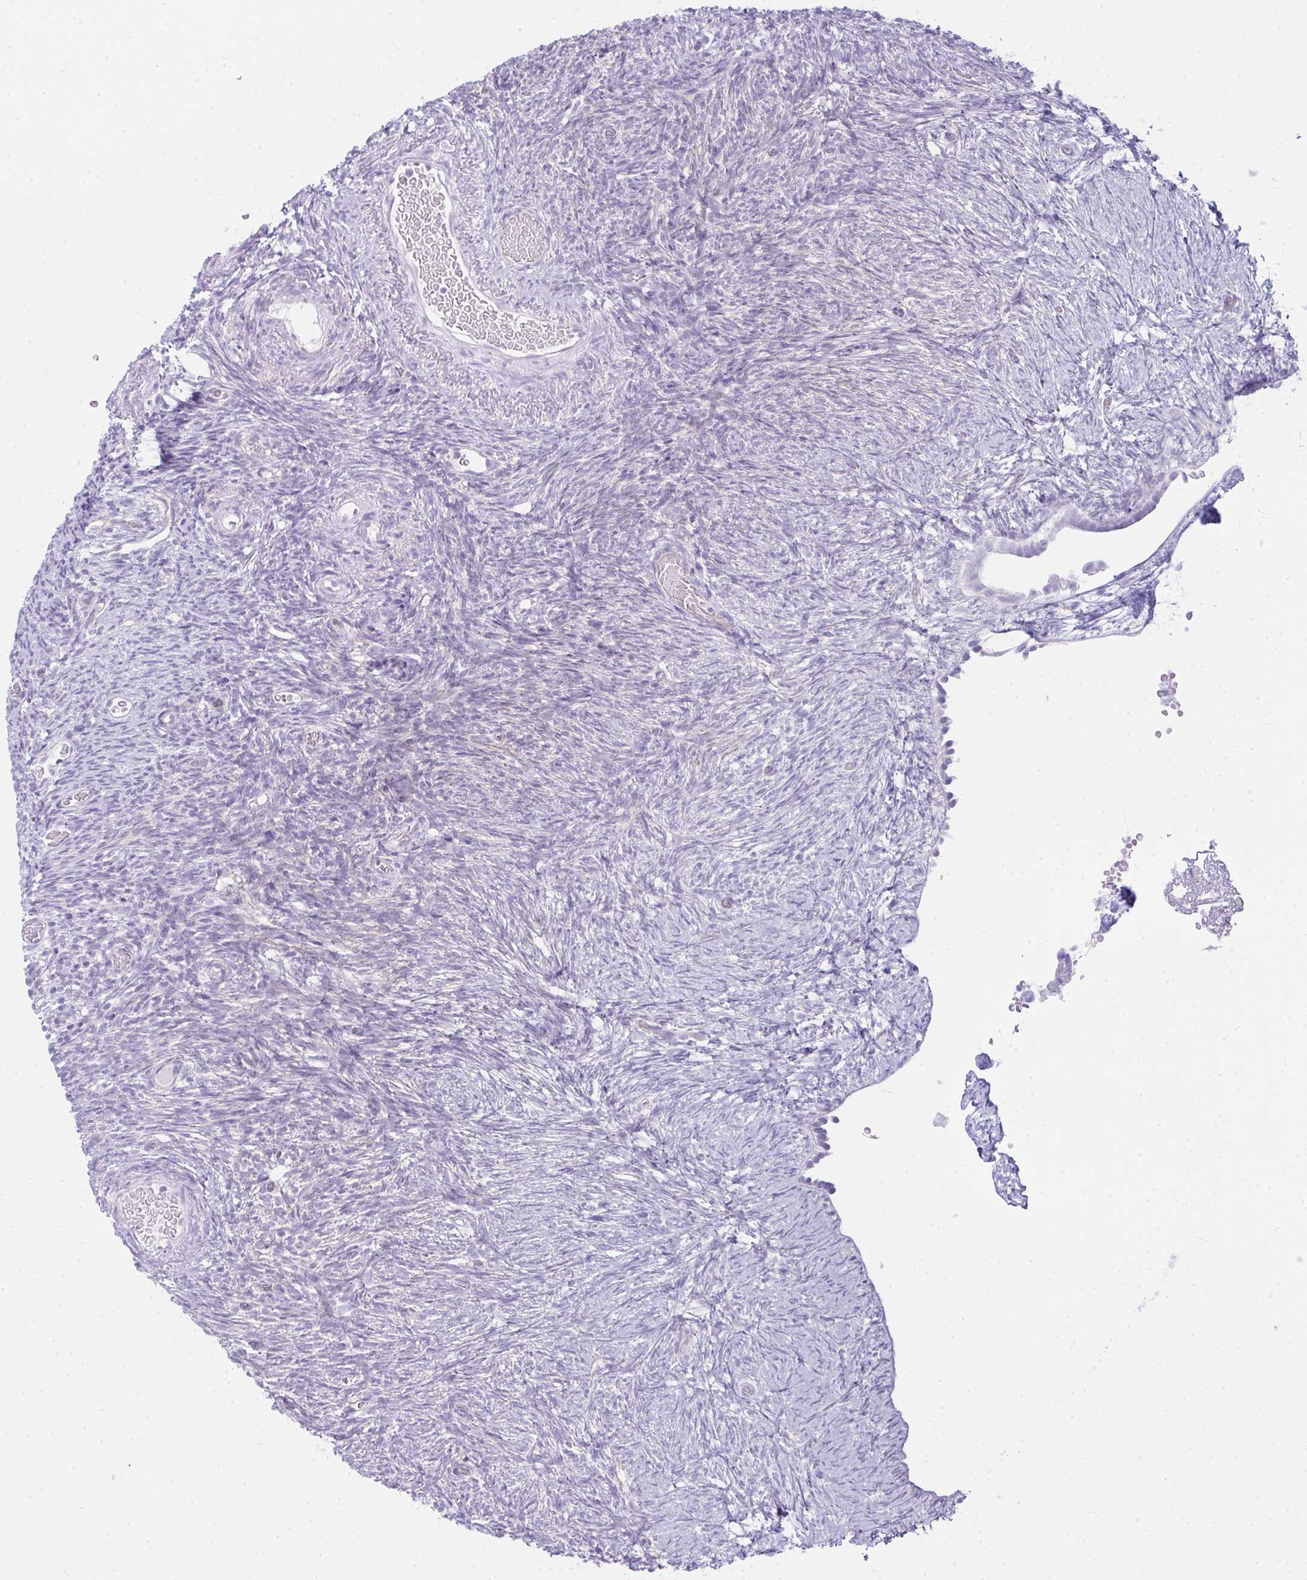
{"staining": {"intensity": "negative", "quantity": "none", "location": "none"}, "tissue": "ovary", "cell_type": "Follicle cells", "image_type": "normal", "snomed": [{"axis": "morphology", "description": "Normal tissue, NOS"}, {"axis": "topography", "description": "Ovary"}], "caption": "This image is of benign ovary stained with IHC to label a protein in brown with the nuclei are counter-stained blue. There is no expression in follicle cells.", "gene": "RASL10A", "patient": {"sex": "female", "age": 39}}